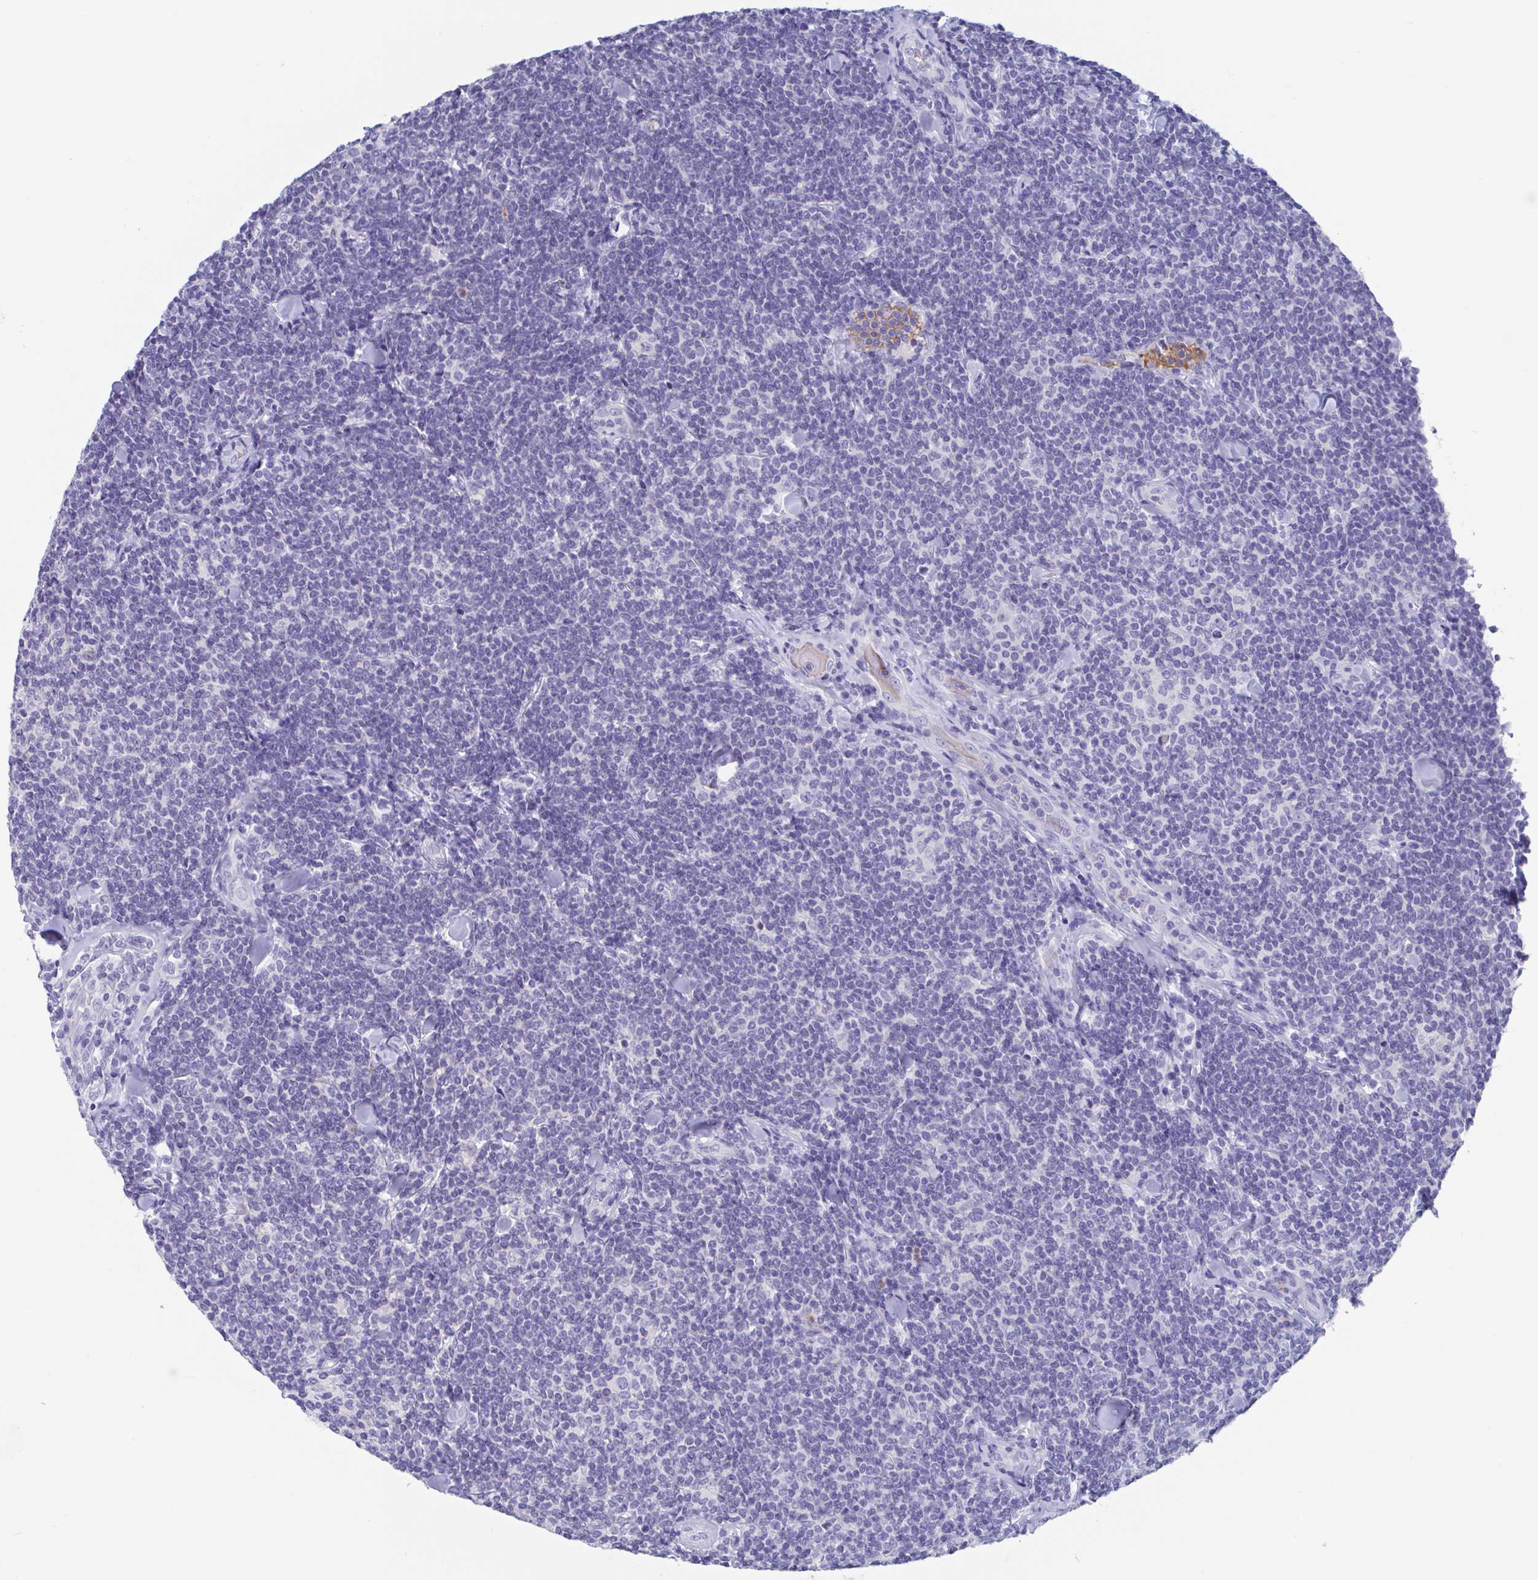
{"staining": {"intensity": "negative", "quantity": "none", "location": "none"}, "tissue": "lymphoma", "cell_type": "Tumor cells", "image_type": "cancer", "snomed": [{"axis": "morphology", "description": "Malignant lymphoma, non-Hodgkin's type, Low grade"}, {"axis": "topography", "description": "Lymph node"}], "caption": "Protein analysis of malignant lymphoma, non-Hodgkin's type (low-grade) displays no significant expression in tumor cells.", "gene": "ZNHIT2", "patient": {"sex": "female", "age": 56}}